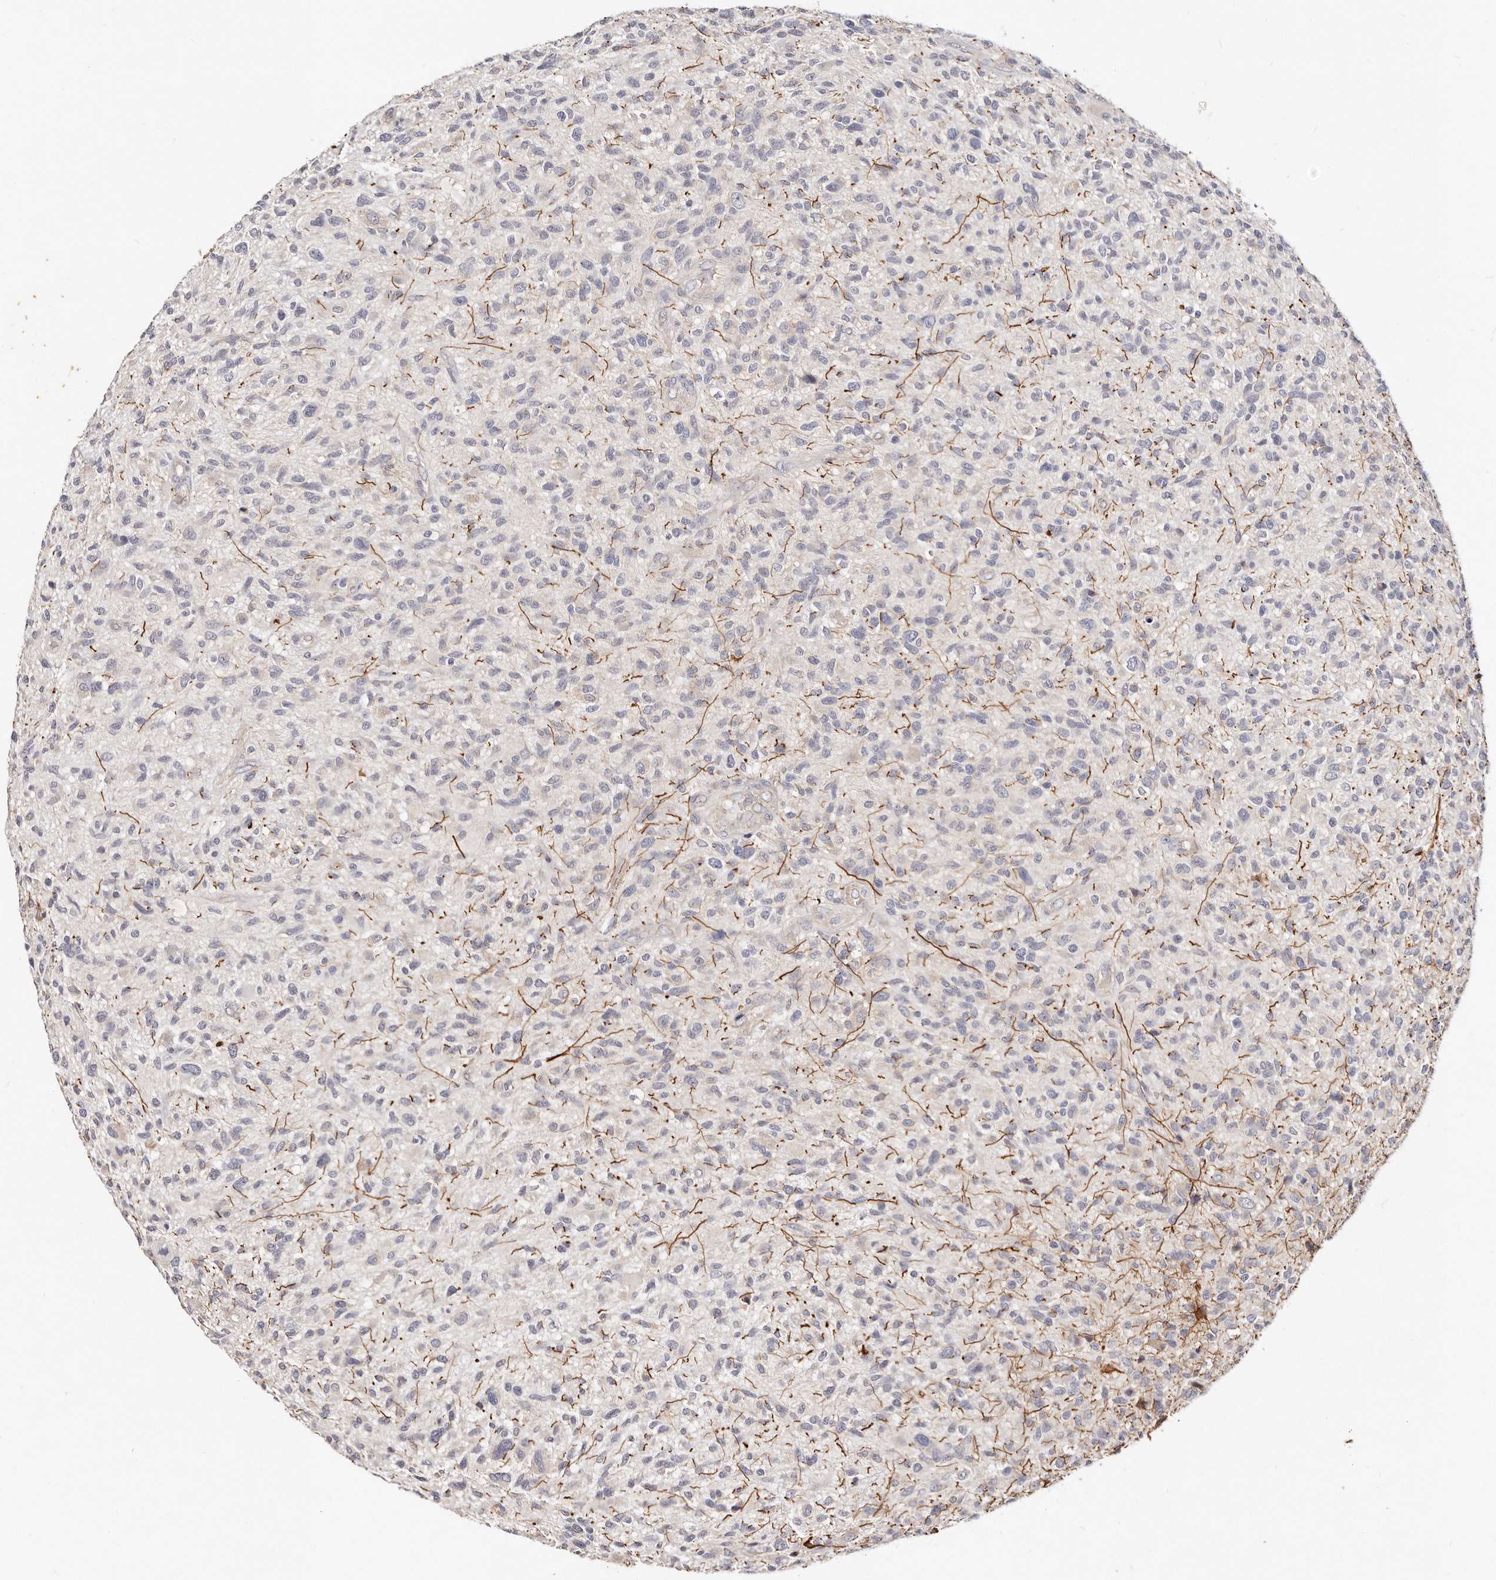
{"staining": {"intensity": "negative", "quantity": "none", "location": "none"}, "tissue": "glioma", "cell_type": "Tumor cells", "image_type": "cancer", "snomed": [{"axis": "morphology", "description": "Glioma, malignant, High grade"}, {"axis": "topography", "description": "Brain"}], "caption": "Malignant glioma (high-grade) stained for a protein using immunohistochemistry shows no positivity tumor cells.", "gene": "VIPAS39", "patient": {"sex": "male", "age": 47}}